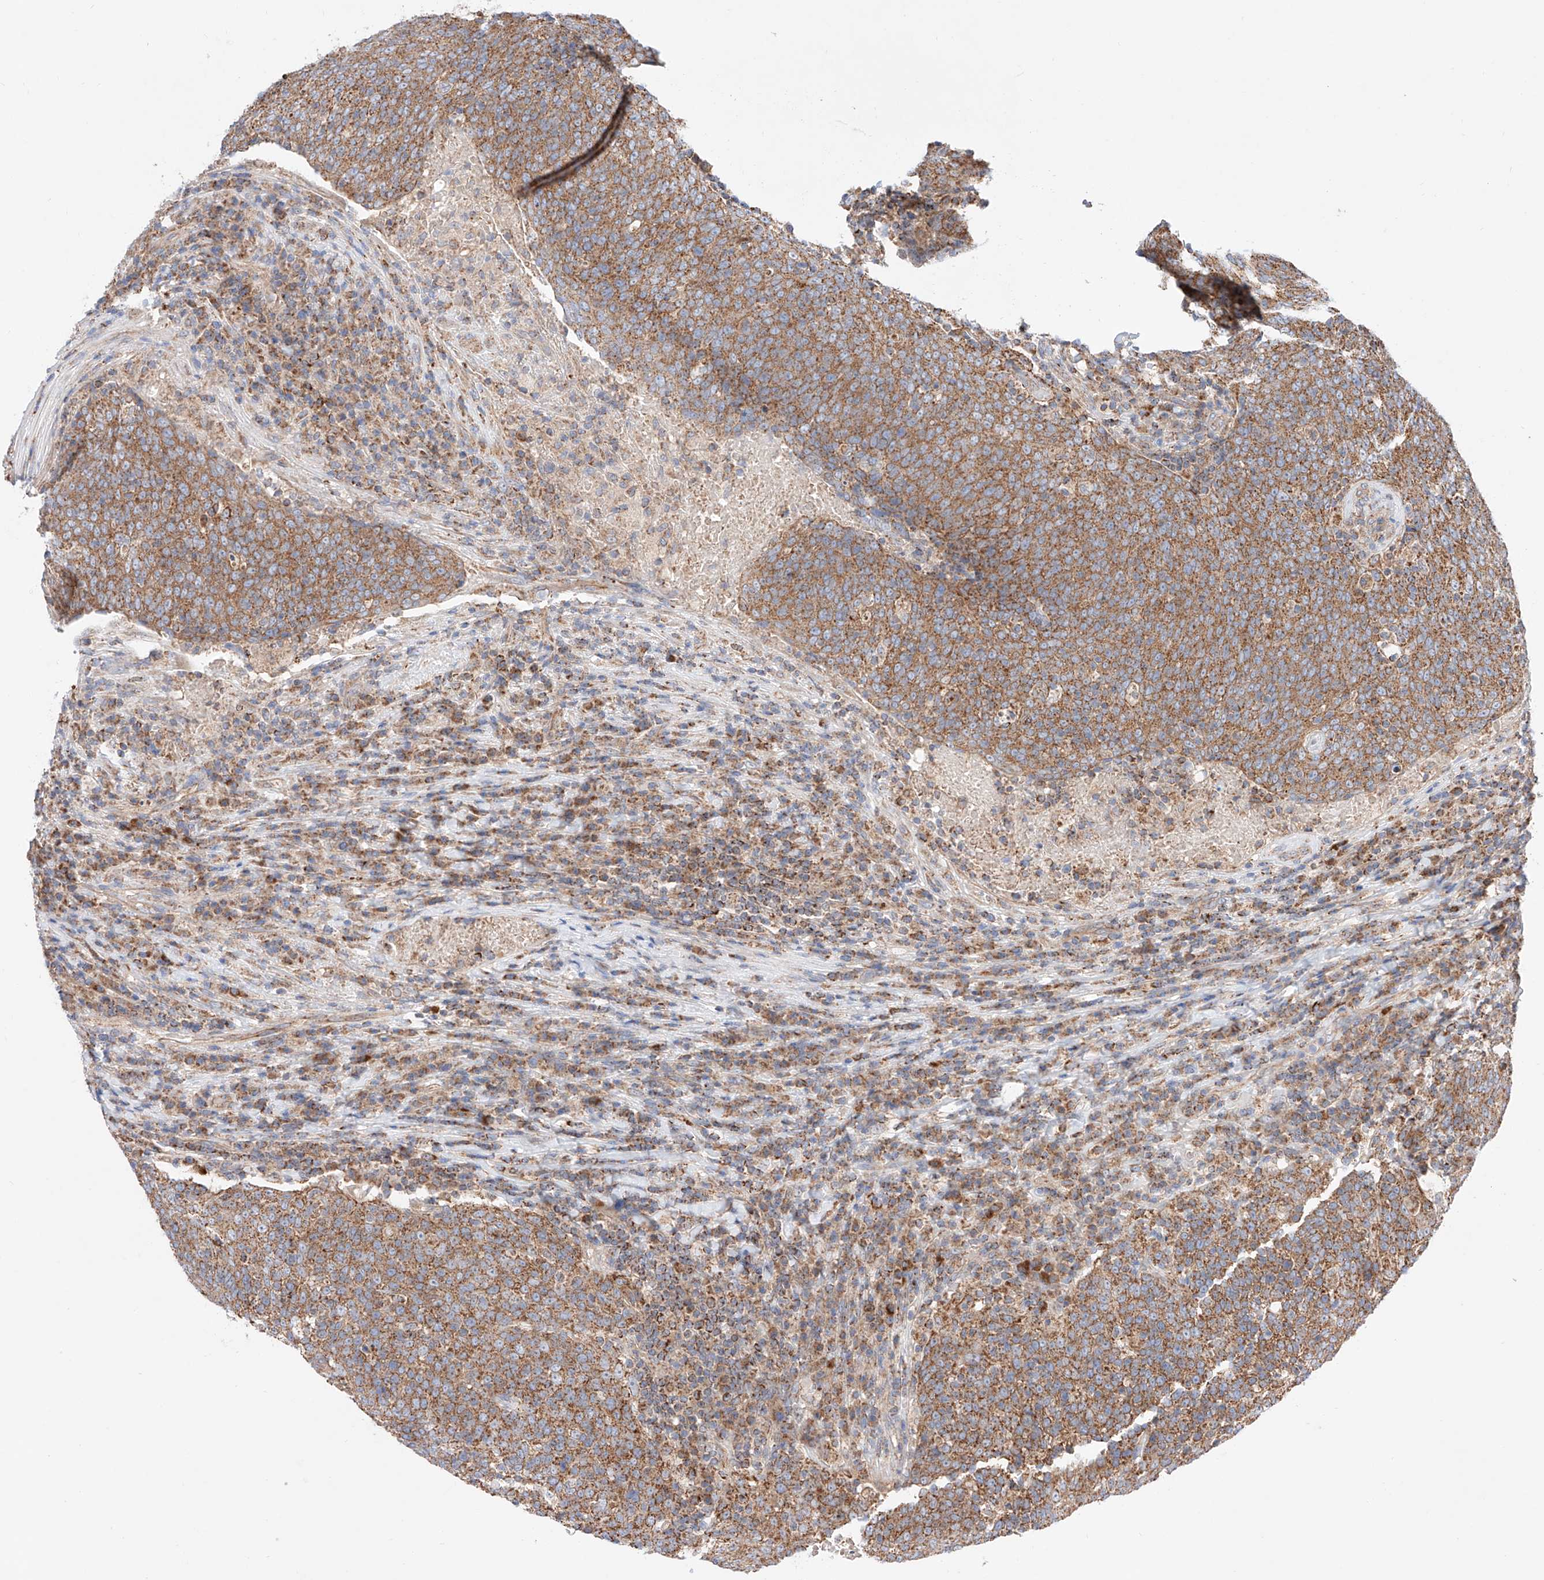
{"staining": {"intensity": "moderate", "quantity": ">75%", "location": "cytoplasmic/membranous"}, "tissue": "head and neck cancer", "cell_type": "Tumor cells", "image_type": "cancer", "snomed": [{"axis": "morphology", "description": "Squamous cell carcinoma, NOS"}, {"axis": "morphology", "description": "Squamous cell carcinoma, metastatic, NOS"}, {"axis": "topography", "description": "Lymph node"}, {"axis": "topography", "description": "Head-Neck"}], "caption": "Immunohistochemical staining of squamous cell carcinoma (head and neck) demonstrates moderate cytoplasmic/membranous protein positivity in approximately >75% of tumor cells.", "gene": "KTI12", "patient": {"sex": "male", "age": 62}}